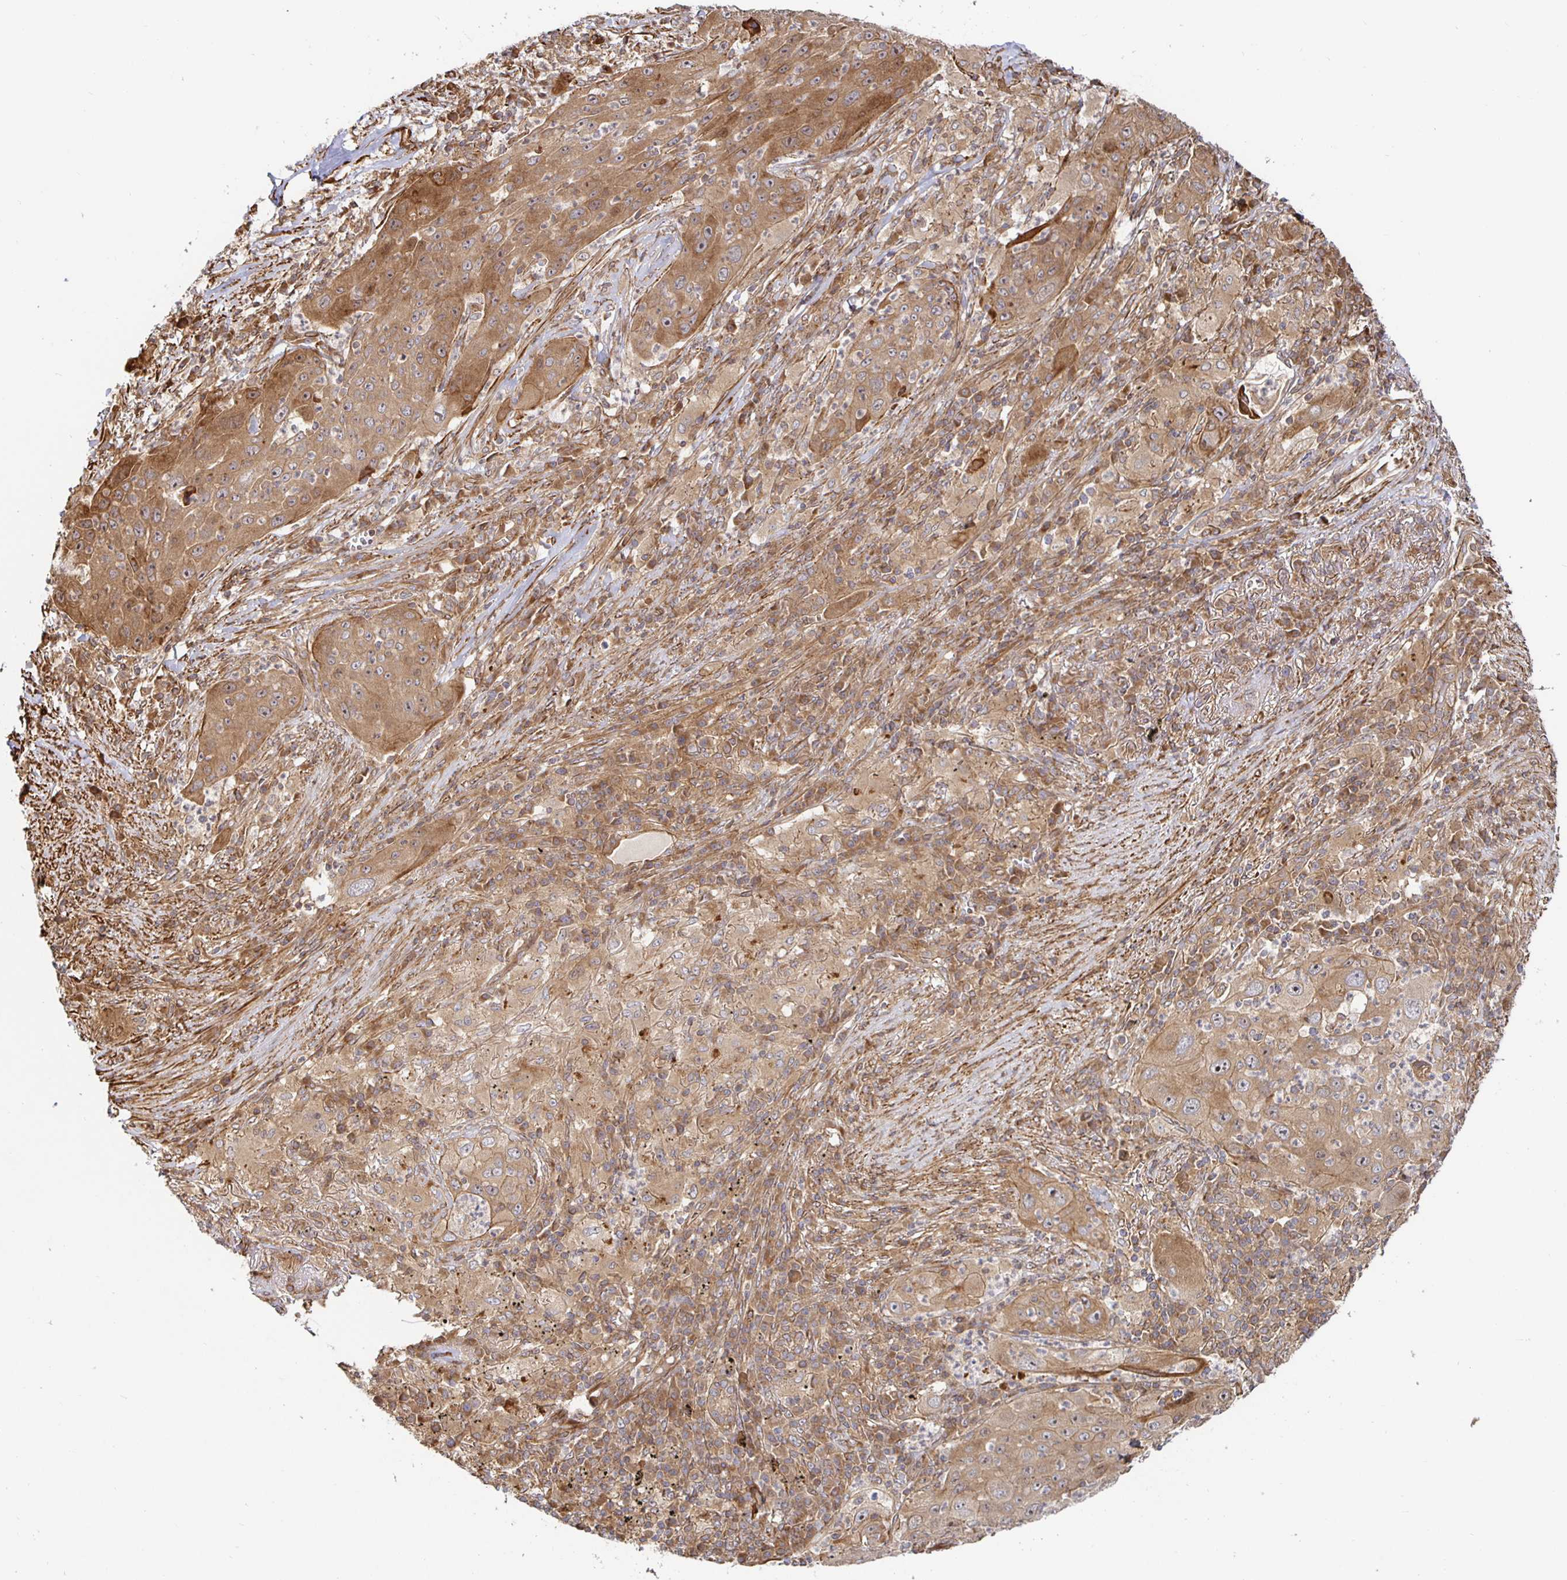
{"staining": {"intensity": "moderate", "quantity": ">75%", "location": "cytoplasmic/membranous"}, "tissue": "lung cancer", "cell_type": "Tumor cells", "image_type": "cancer", "snomed": [{"axis": "morphology", "description": "Squamous cell carcinoma, NOS"}, {"axis": "topography", "description": "Lung"}], "caption": "IHC of lung cancer (squamous cell carcinoma) demonstrates medium levels of moderate cytoplasmic/membranous positivity in about >75% of tumor cells.", "gene": "STRAP", "patient": {"sex": "female", "age": 59}}